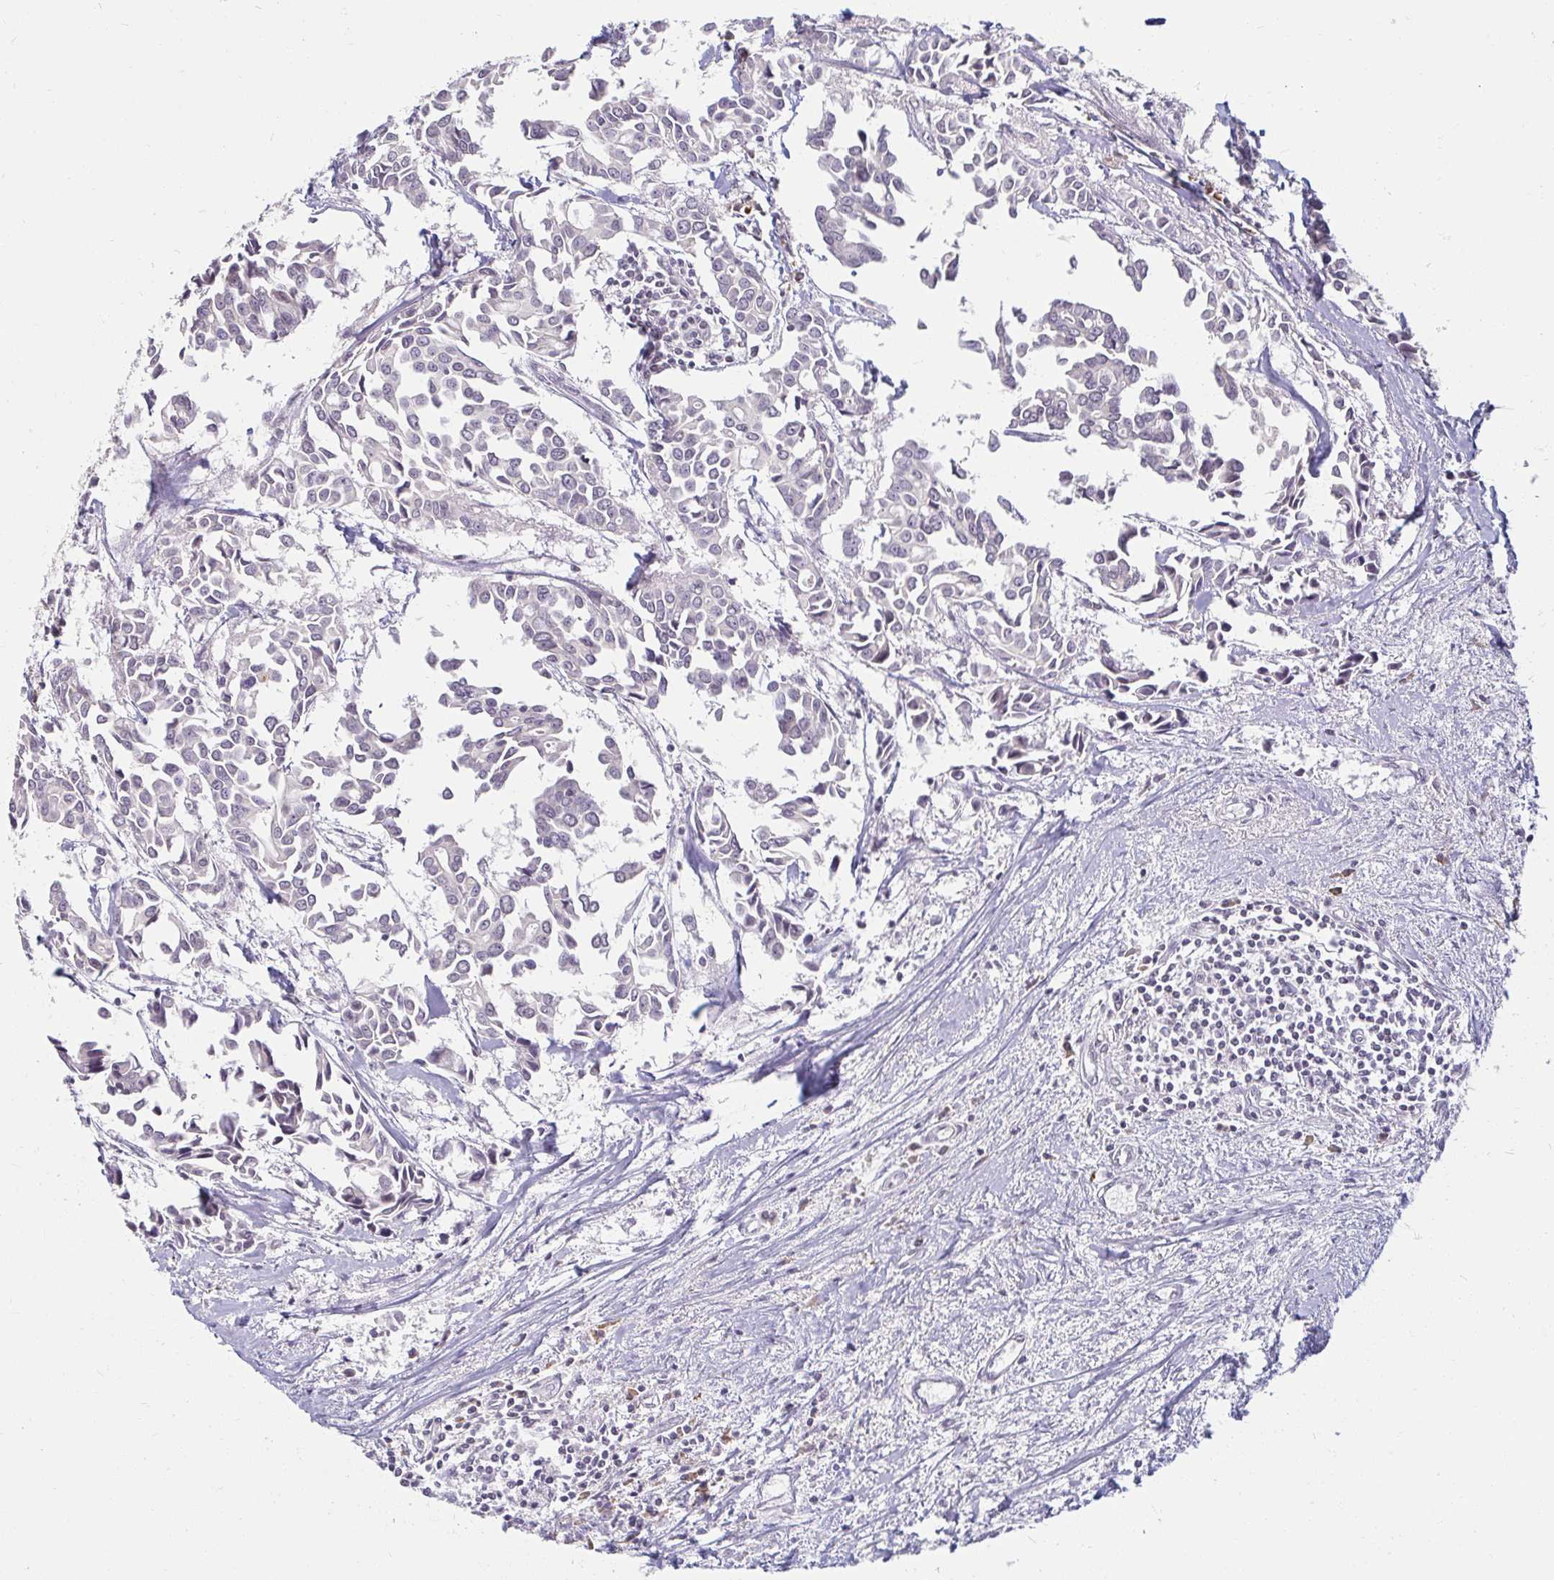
{"staining": {"intensity": "negative", "quantity": "none", "location": "none"}, "tissue": "breast cancer", "cell_type": "Tumor cells", "image_type": "cancer", "snomed": [{"axis": "morphology", "description": "Duct carcinoma"}, {"axis": "topography", "description": "Breast"}], "caption": "This is an IHC image of human breast cancer. There is no positivity in tumor cells.", "gene": "DDN", "patient": {"sex": "female", "age": 54}}